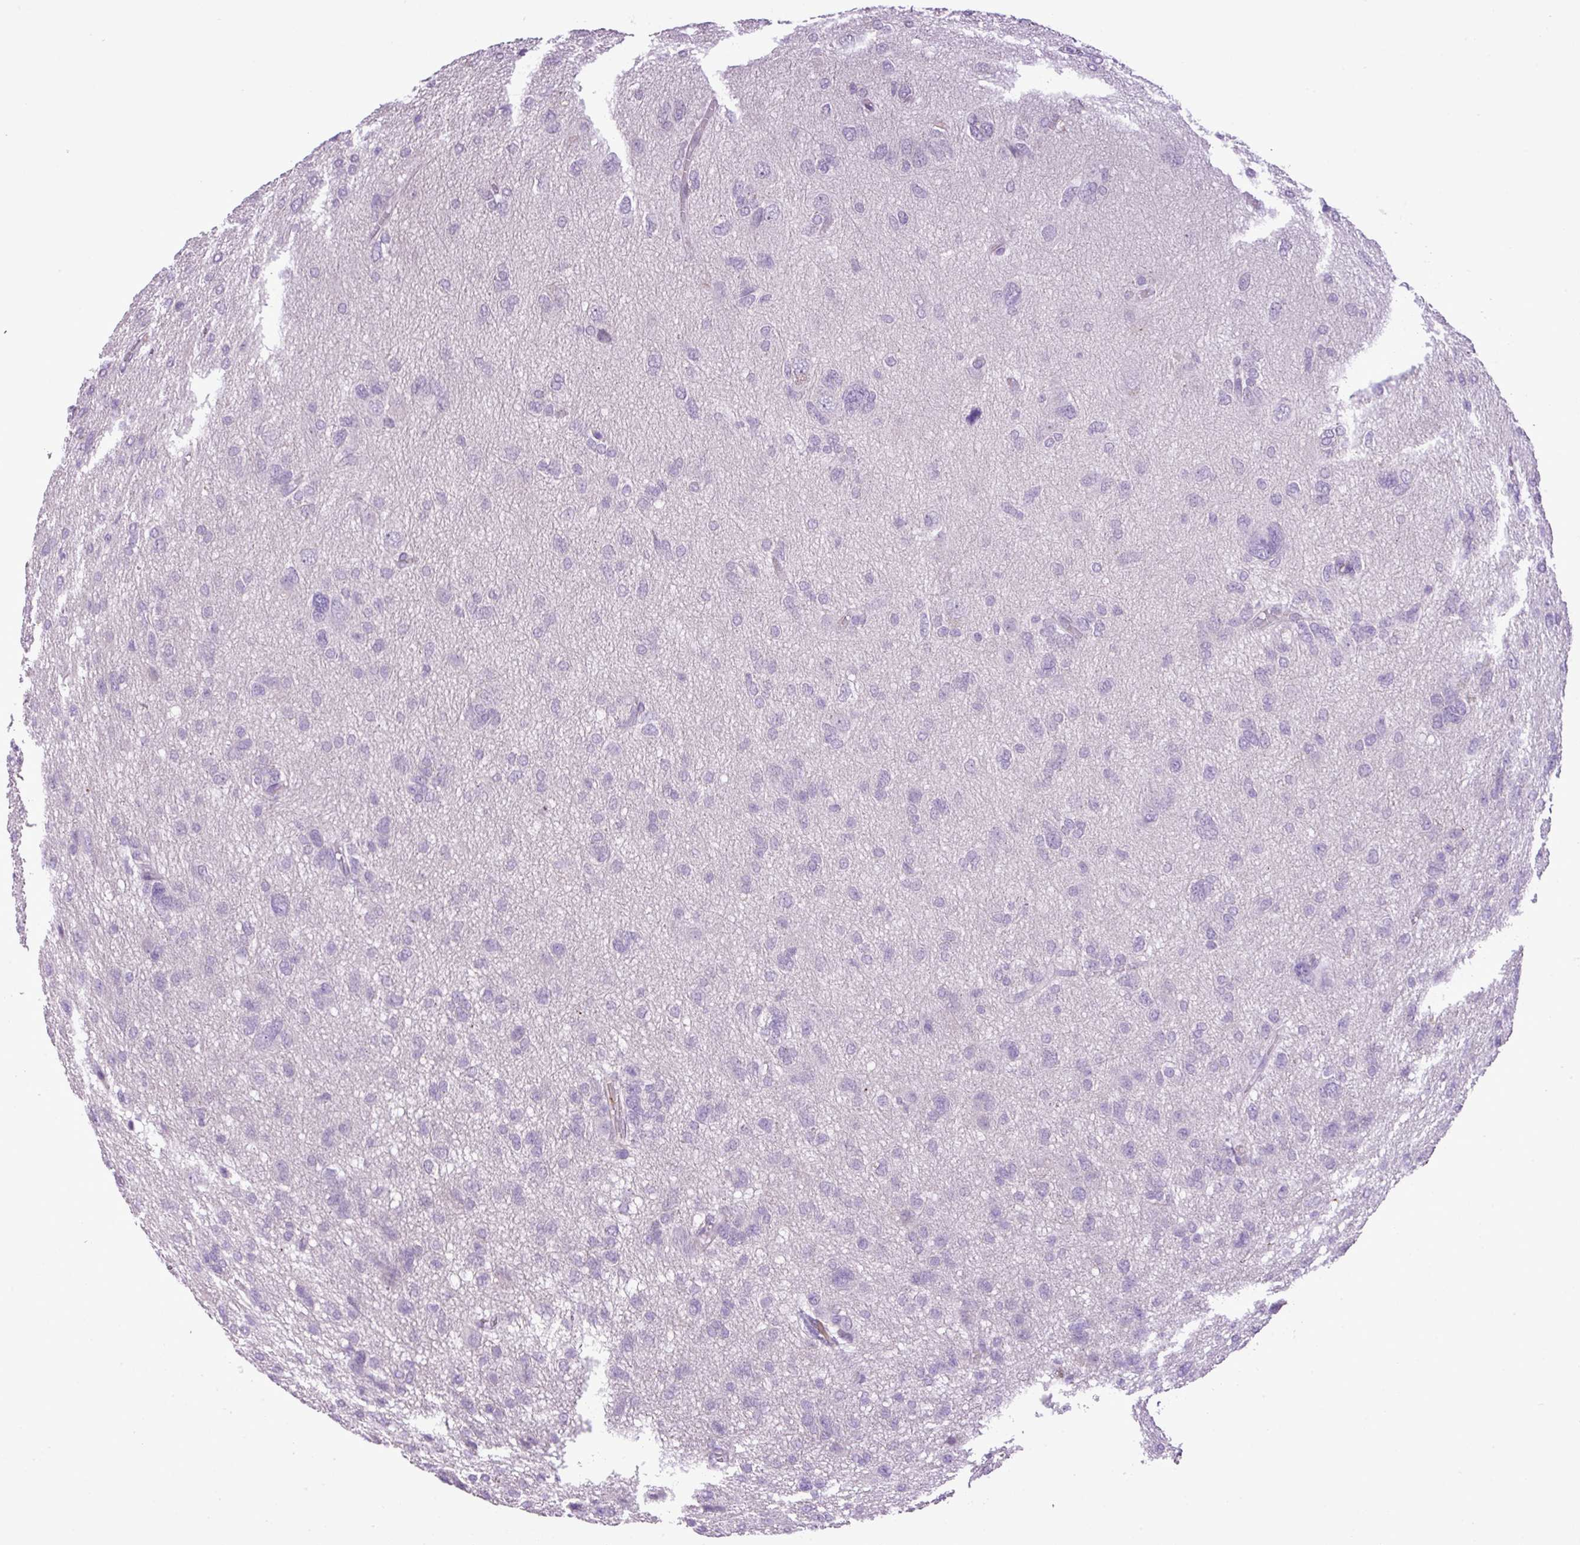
{"staining": {"intensity": "negative", "quantity": "none", "location": "none"}, "tissue": "glioma", "cell_type": "Tumor cells", "image_type": "cancer", "snomed": [{"axis": "morphology", "description": "Glioma, malignant, High grade"}, {"axis": "topography", "description": "Brain"}], "caption": "High power microscopy image of an immunohistochemistry histopathology image of malignant glioma (high-grade), revealing no significant staining in tumor cells.", "gene": "DNAJB13", "patient": {"sex": "female", "age": 59}}